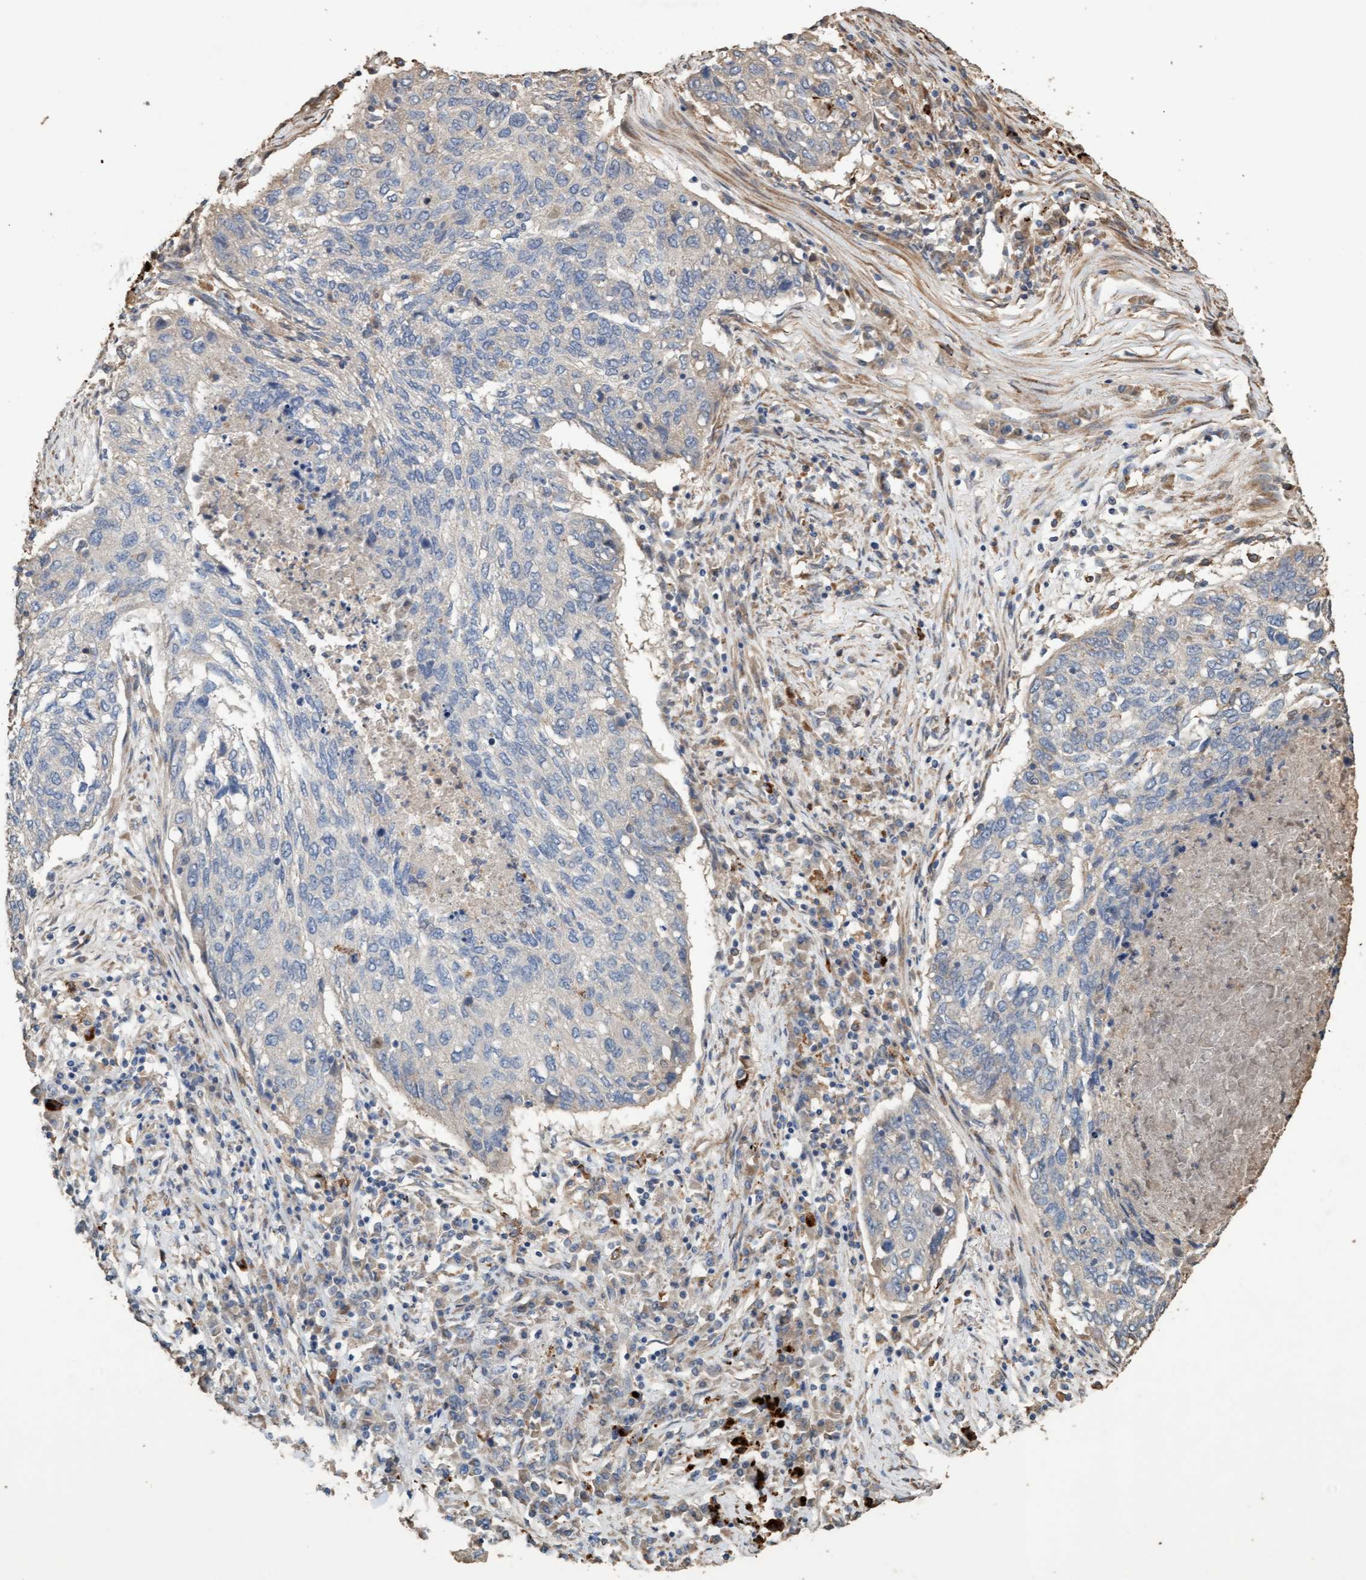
{"staining": {"intensity": "negative", "quantity": "none", "location": "none"}, "tissue": "lung cancer", "cell_type": "Tumor cells", "image_type": "cancer", "snomed": [{"axis": "morphology", "description": "Squamous cell carcinoma, NOS"}, {"axis": "topography", "description": "Lung"}], "caption": "Histopathology image shows no protein expression in tumor cells of lung cancer tissue.", "gene": "LONRF1", "patient": {"sex": "female", "age": 63}}